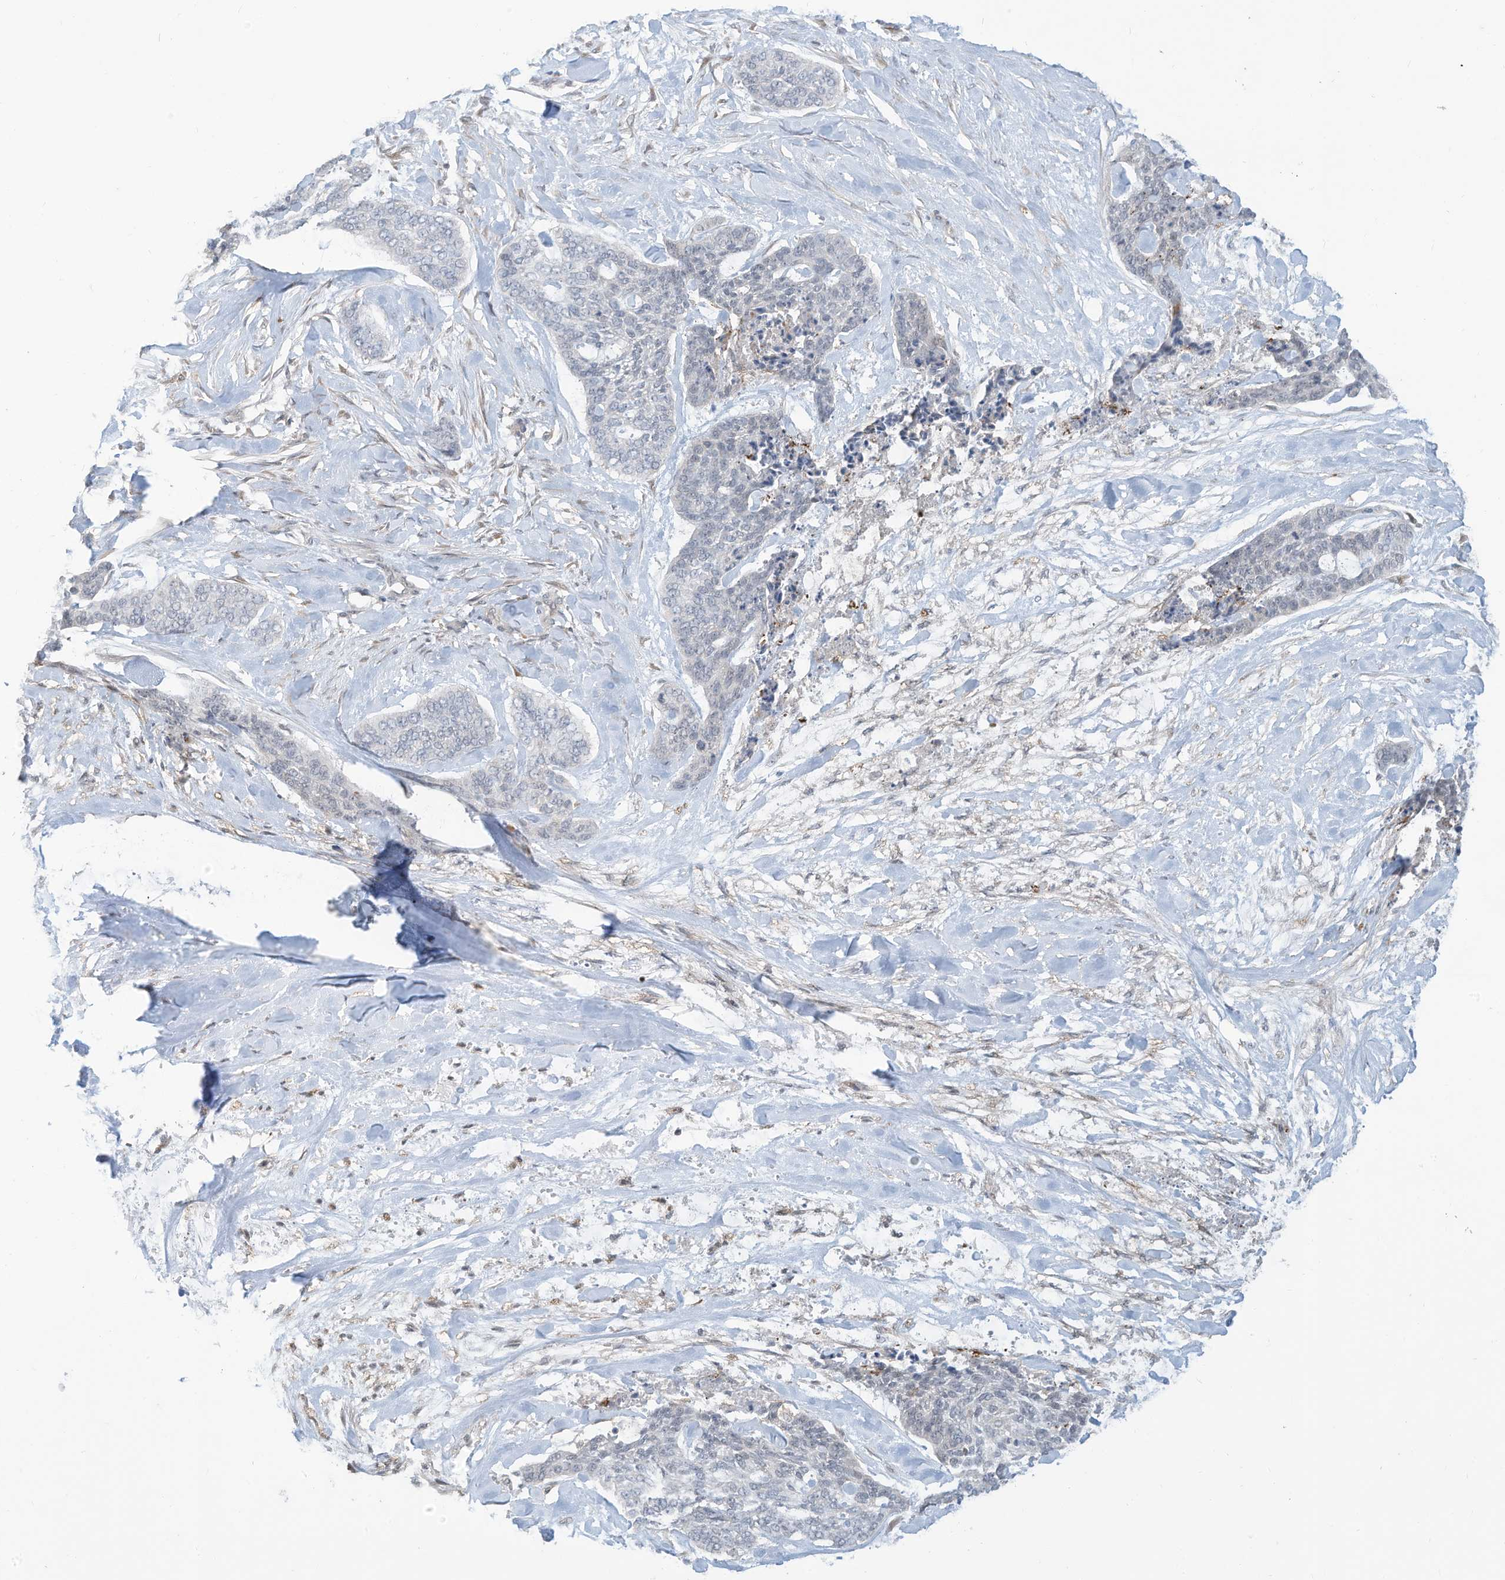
{"staining": {"intensity": "negative", "quantity": "none", "location": "none"}, "tissue": "skin cancer", "cell_type": "Tumor cells", "image_type": "cancer", "snomed": [{"axis": "morphology", "description": "Basal cell carcinoma"}, {"axis": "topography", "description": "Skin"}], "caption": "This is an IHC micrograph of human skin cancer. There is no staining in tumor cells.", "gene": "DZIP3", "patient": {"sex": "female", "age": 64}}